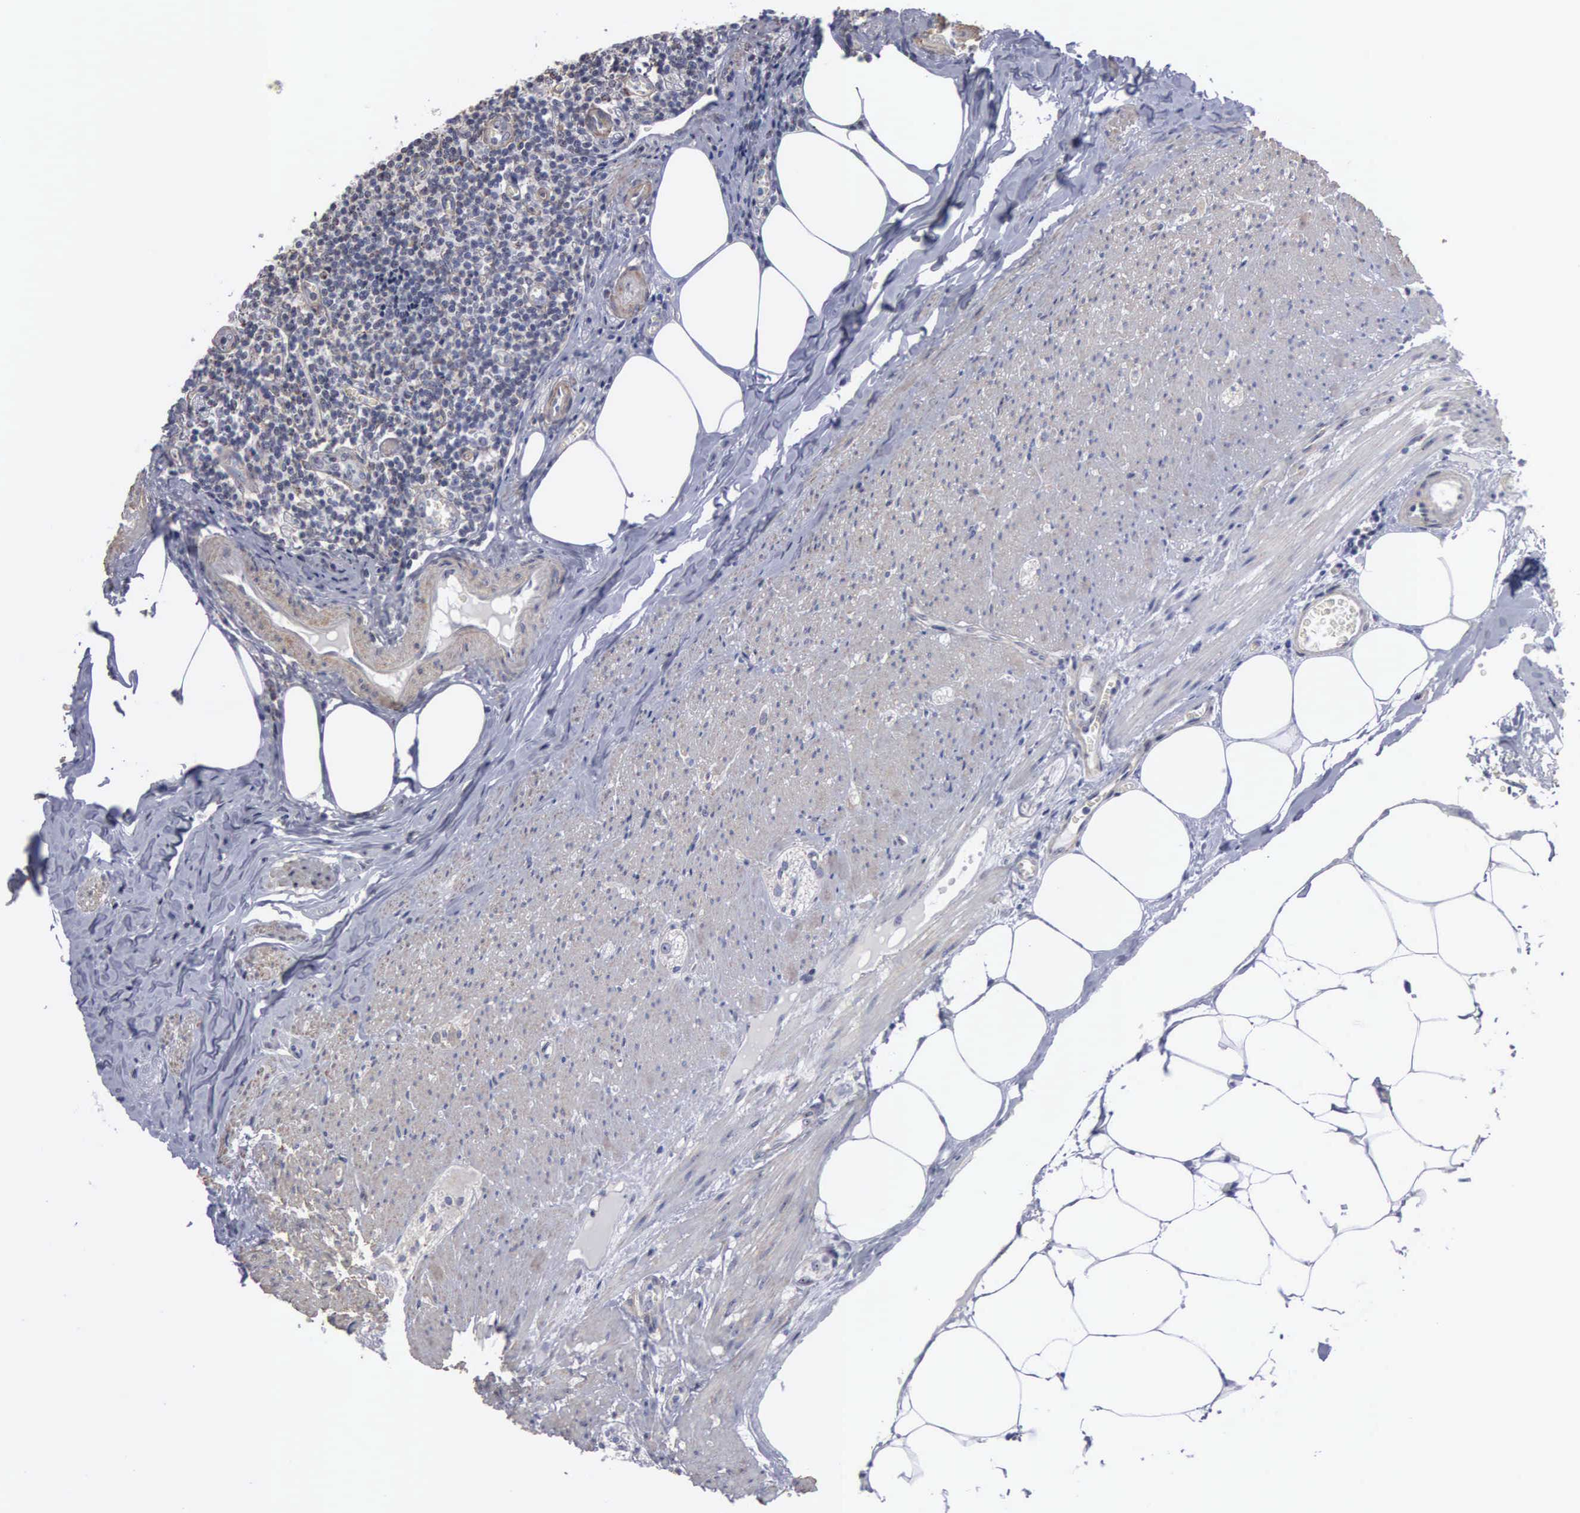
{"staining": {"intensity": "moderate", "quantity": ">75%", "location": "nuclear"}, "tissue": "appendix", "cell_type": "Glandular cells", "image_type": "normal", "snomed": [{"axis": "morphology", "description": "Normal tissue, NOS"}, {"axis": "topography", "description": "Appendix"}], "caption": "The photomicrograph shows a brown stain indicating the presence of a protein in the nuclear of glandular cells in appendix. Nuclei are stained in blue.", "gene": "NGDN", "patient": {"sex": "female", "age": 36}}